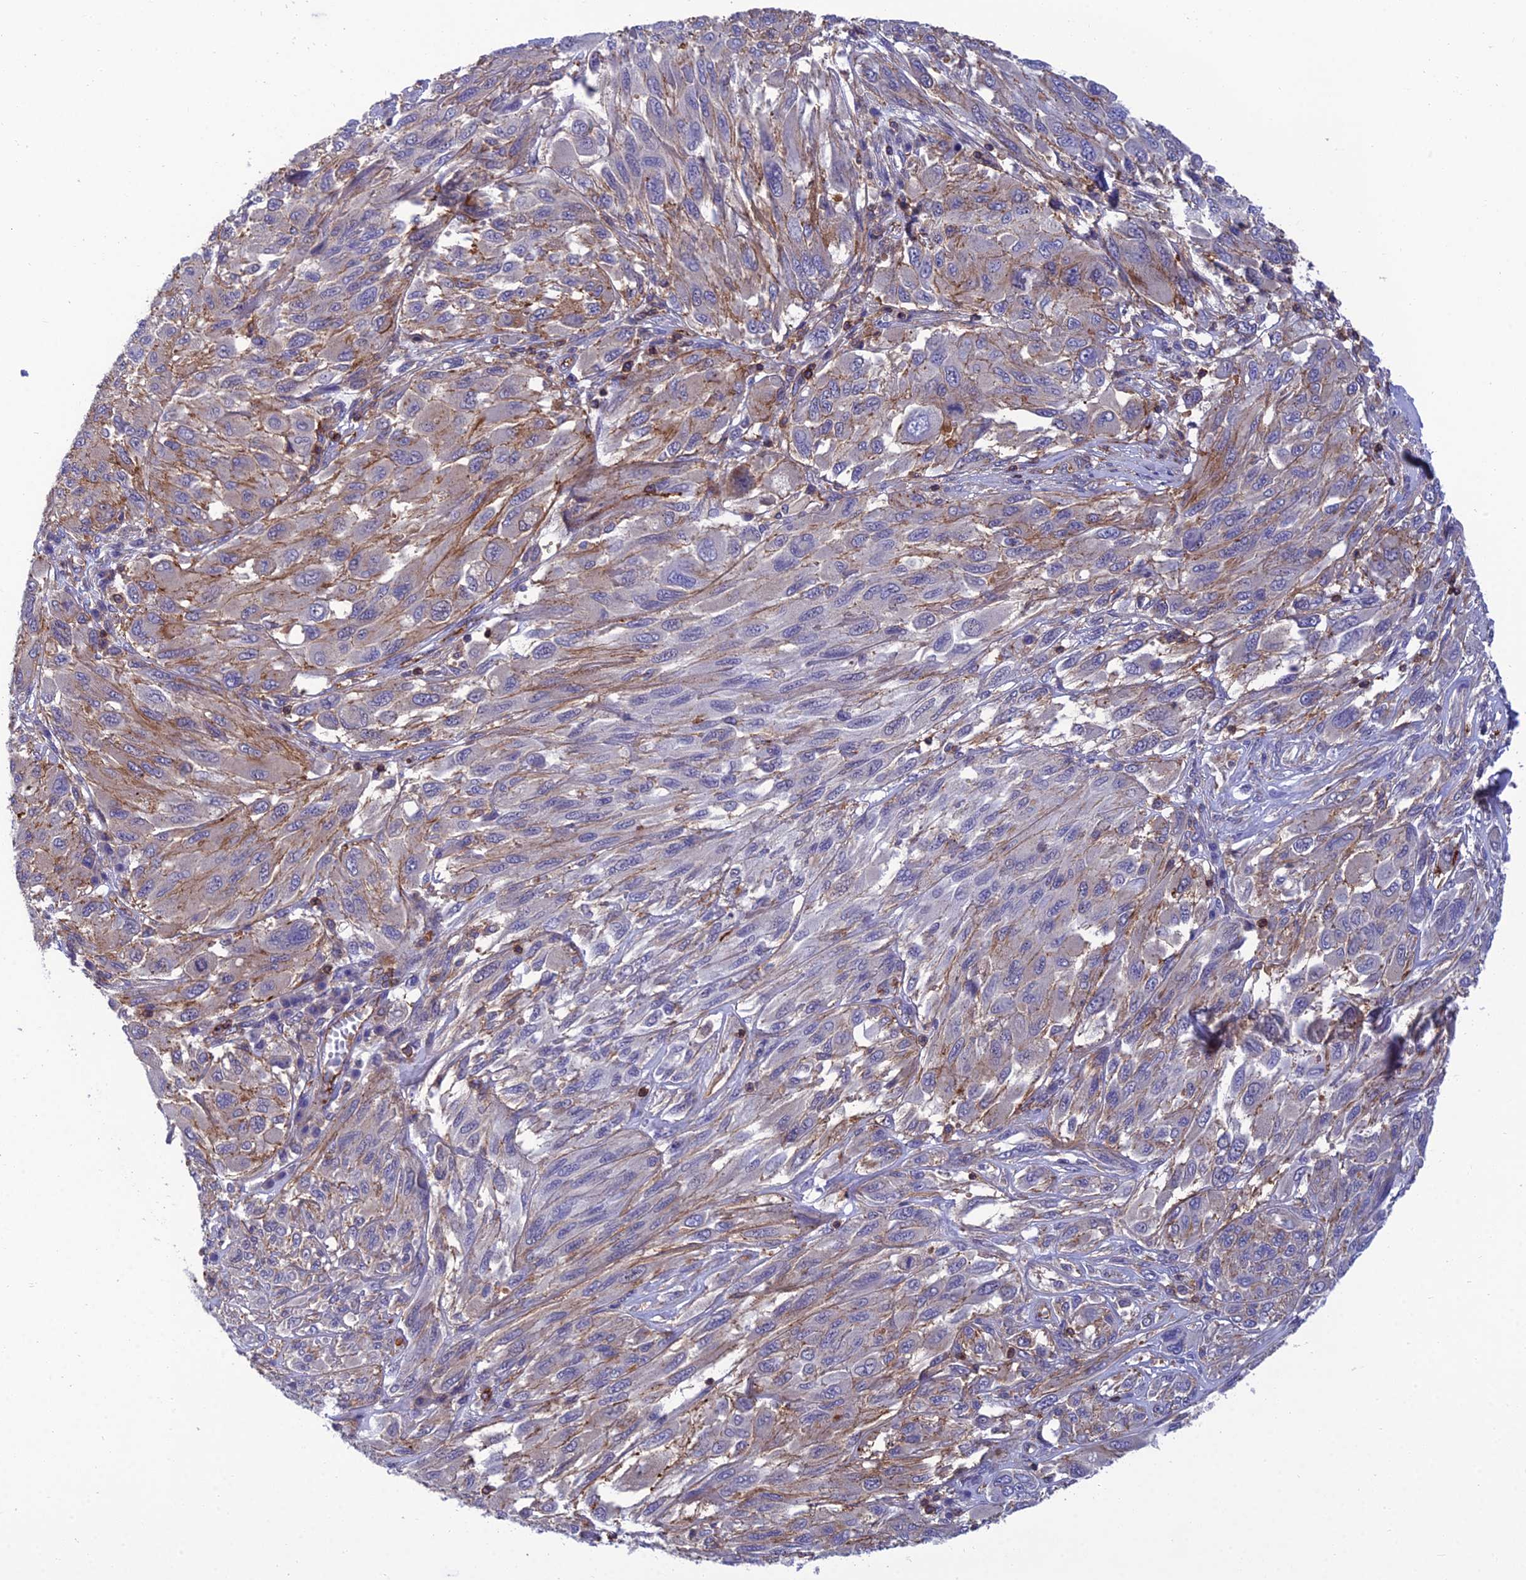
{"staining": {"intensity": "moderate", "quantity": "<25%", "location": "cytoplasmic/membranous"}, "tissue": "melanoma", "cell_type": "Tumor cells", "image_type": "cancer", "snomed": [{"axis": "morphology", "description": "Malignant melanoma, NOS"}, {"axis": "topography", "description": "Skin"}], "caption": "The image shows a brown stain indicating the presence of a protein in the cytoplasmic/membranous of tumor cells in malignant melanoma. (Brightfield microscopy of DAB IHC at high magnification).", "gene": "PPP1R18", "patient": {"sex": "female", "age": 91}}